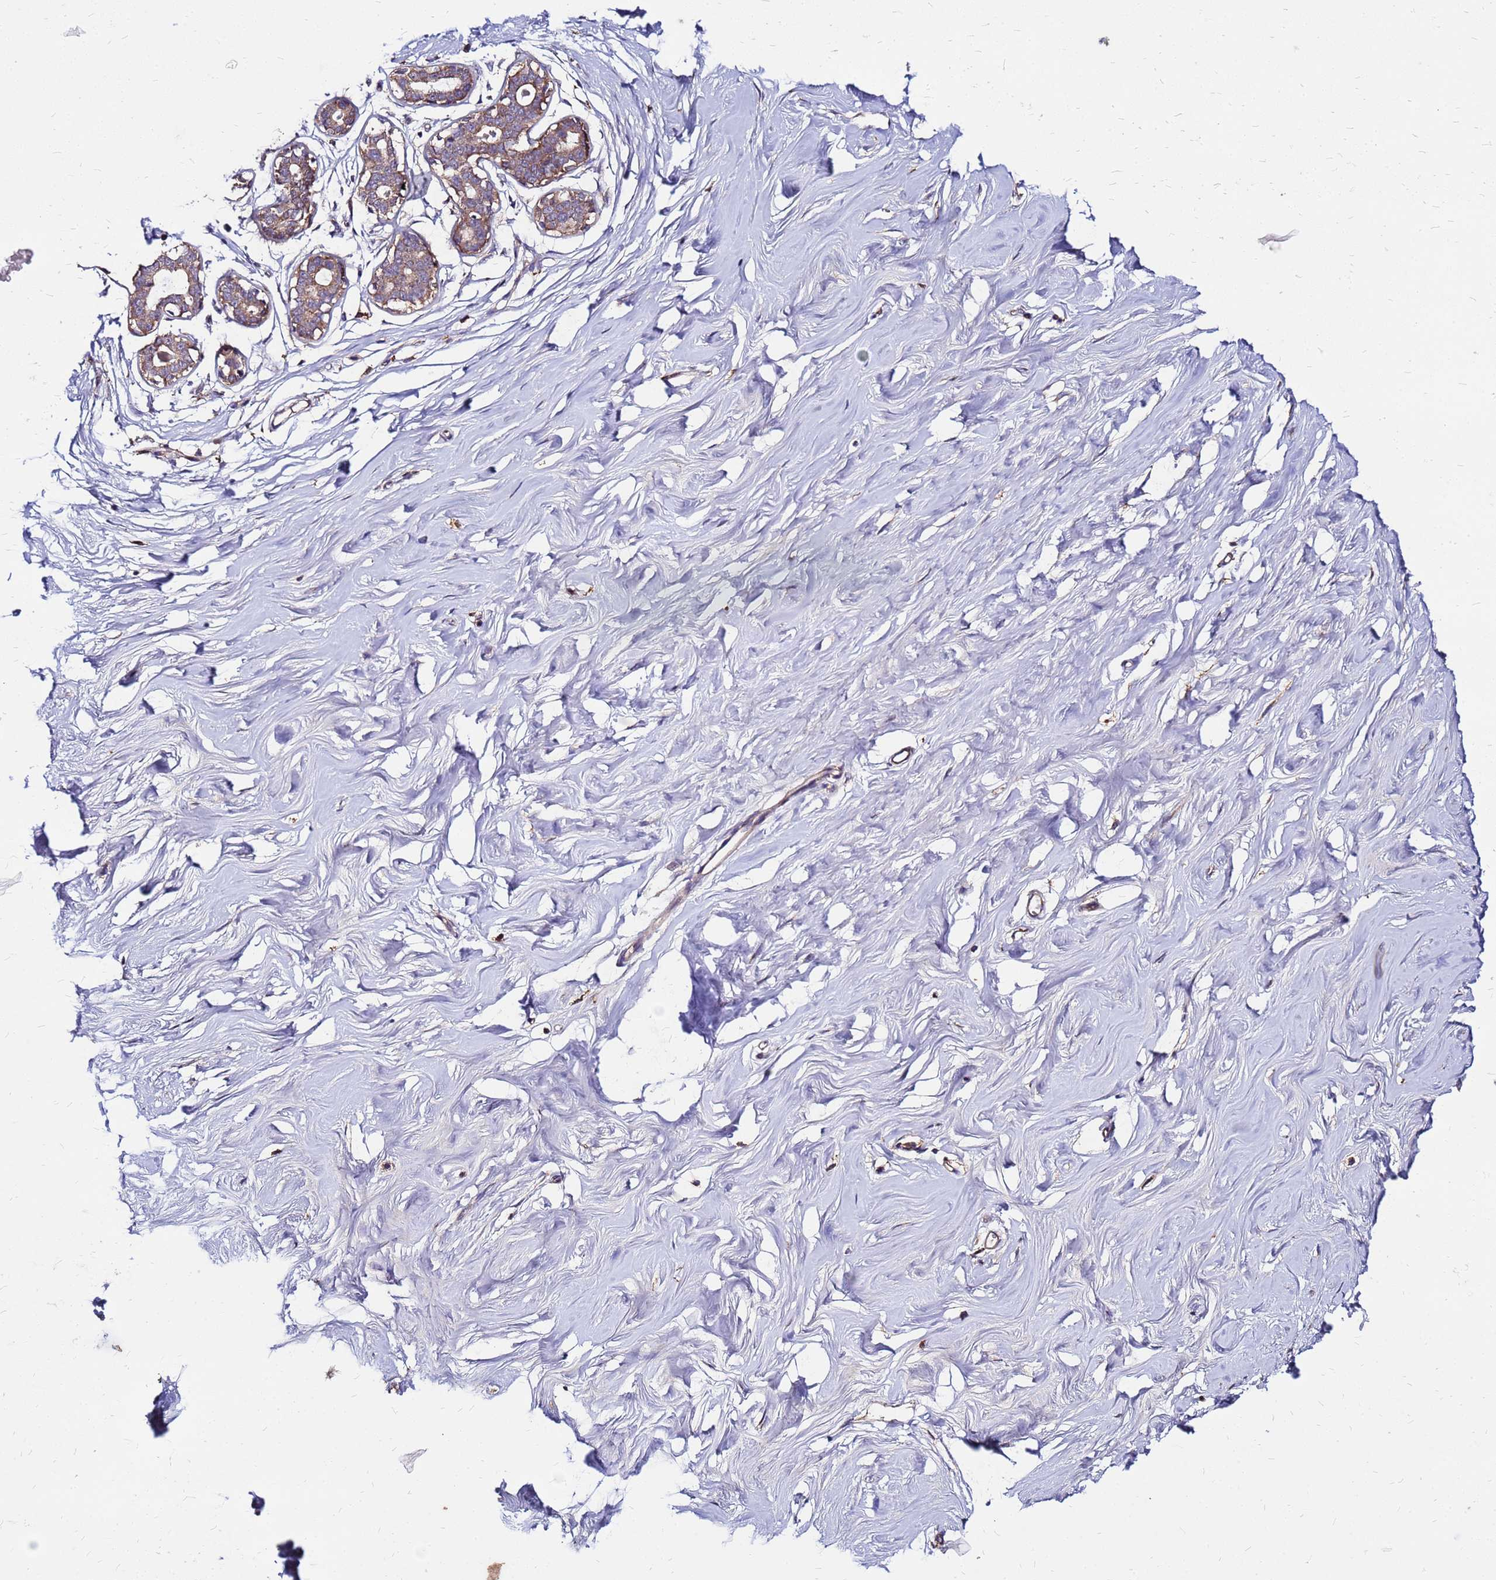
{"staining": {"intensity": "moderate", "quantity": ">75%", "location": "cytoplasmic/membranous"}, "tissue": "breast", "cell_type": "Glandular cells", "image_type": "normal", "snomed": [{"axis": "morphology", "description": "Normal tissue, NOS"}, {"axis": "morphology", "description": "Adenoma, NOS"}, {"axis": "topography", "description": "Breast"}], "caption": "Approximately >75% of glandular cells in normal human breast show moderate cytoplasmic/membranous protein positivity as visualized by brown immunohistochemical staining.", "gene": "ARHGEF35", "patient": {"sex": "female", "age": 23}}